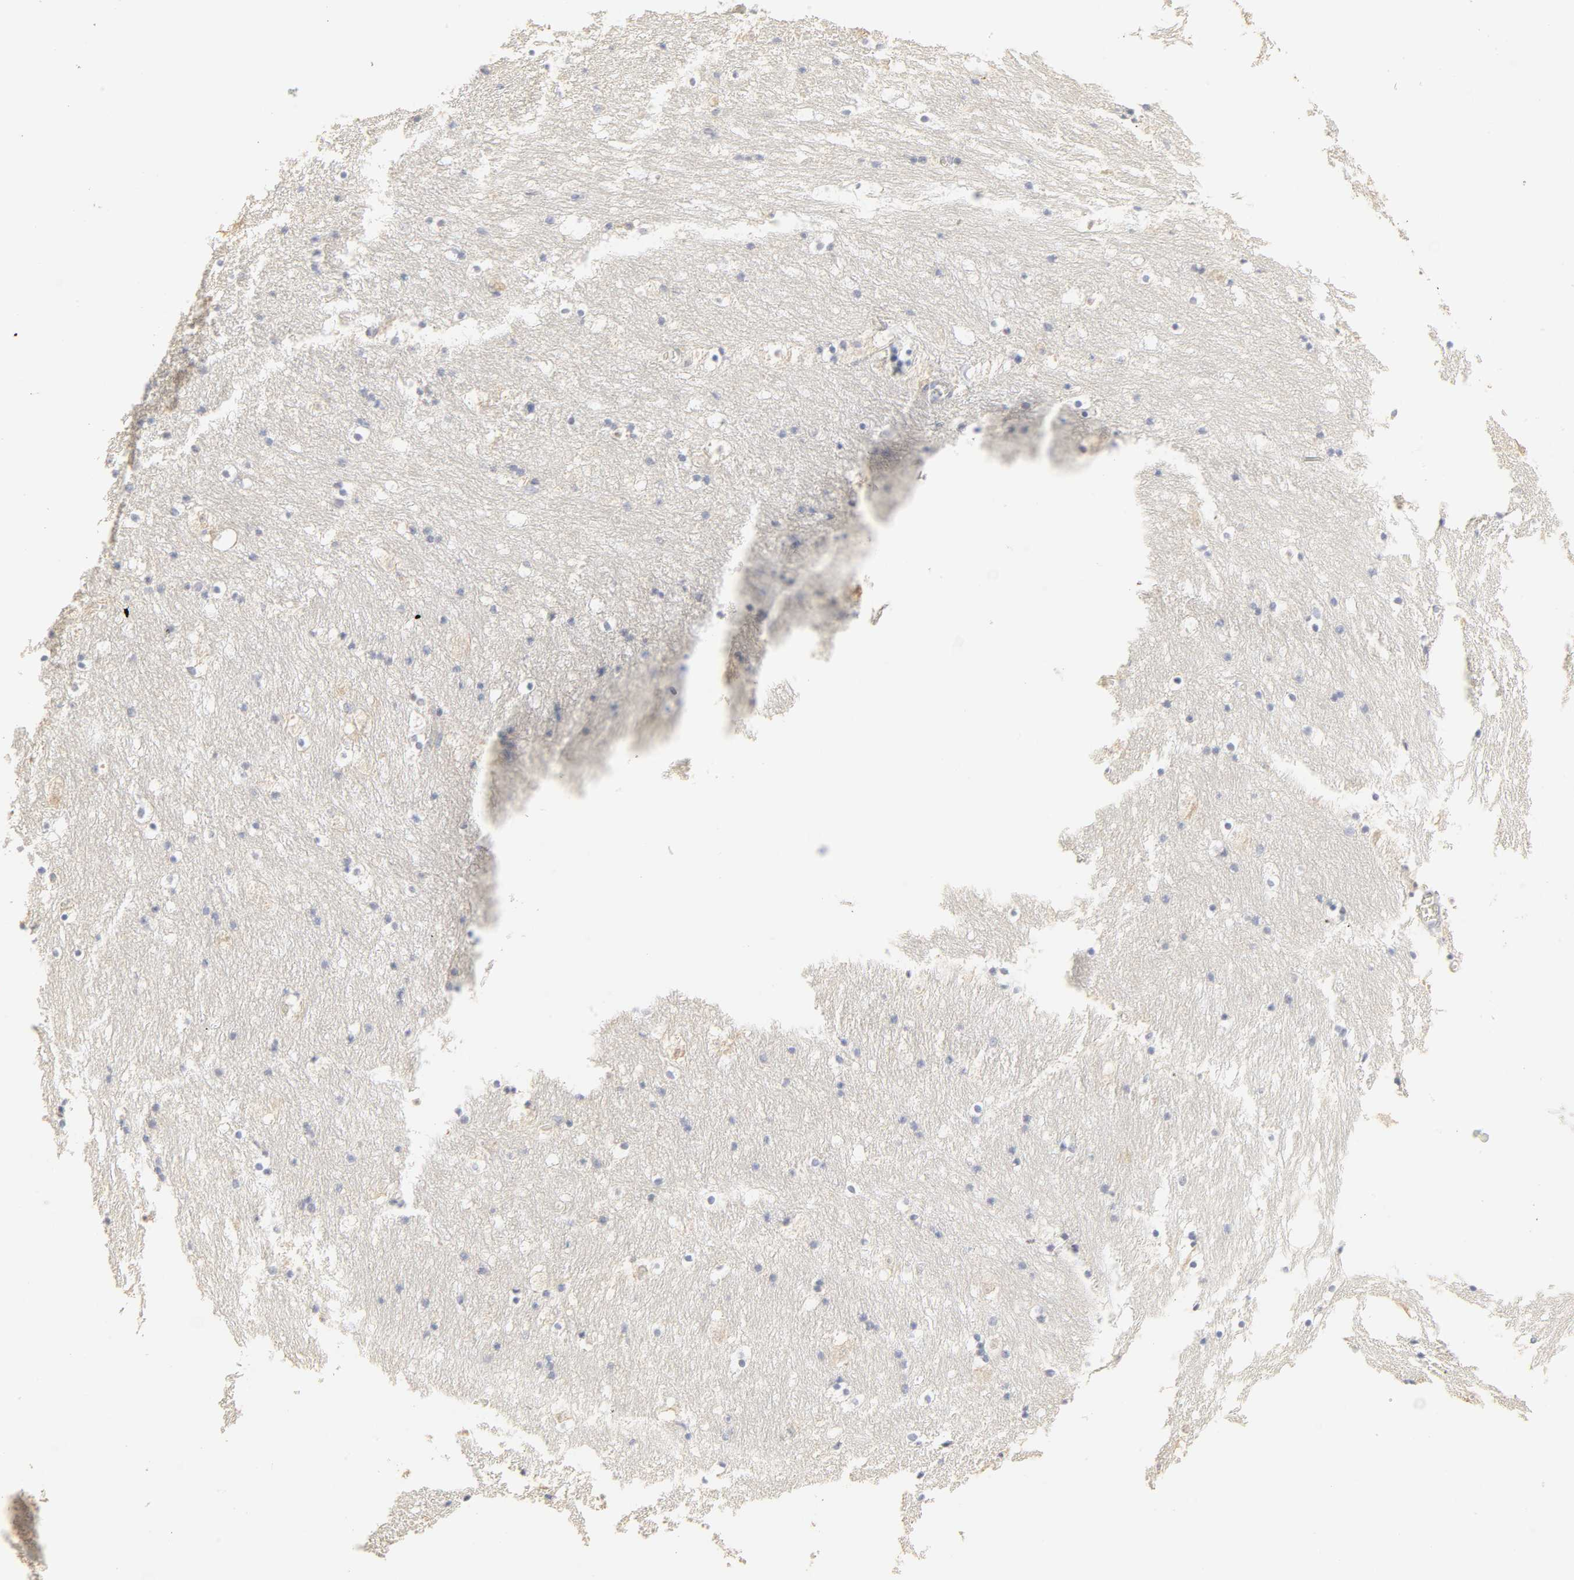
{"staining": {"intensity": "negative", "quantity": "none", "location": "none"}, "tissue": "caudate", "cell_type": "Glial cells", "image_type": "normal", "snomed": [{"axis": "morphology", "description": "Normal tissue, NOS"}, {"axis": "topography", "description": "Lateral ventricle wall"}], "caption": "DAB immunohistochemical staining of unremarkable caudate shows no significant staining in glial cells. (Immunohistochemistry (ihc), brightfield microscopy, high magnification).", "gene": "FCGBP", "patient": {"sex": "male", "age": 45}}